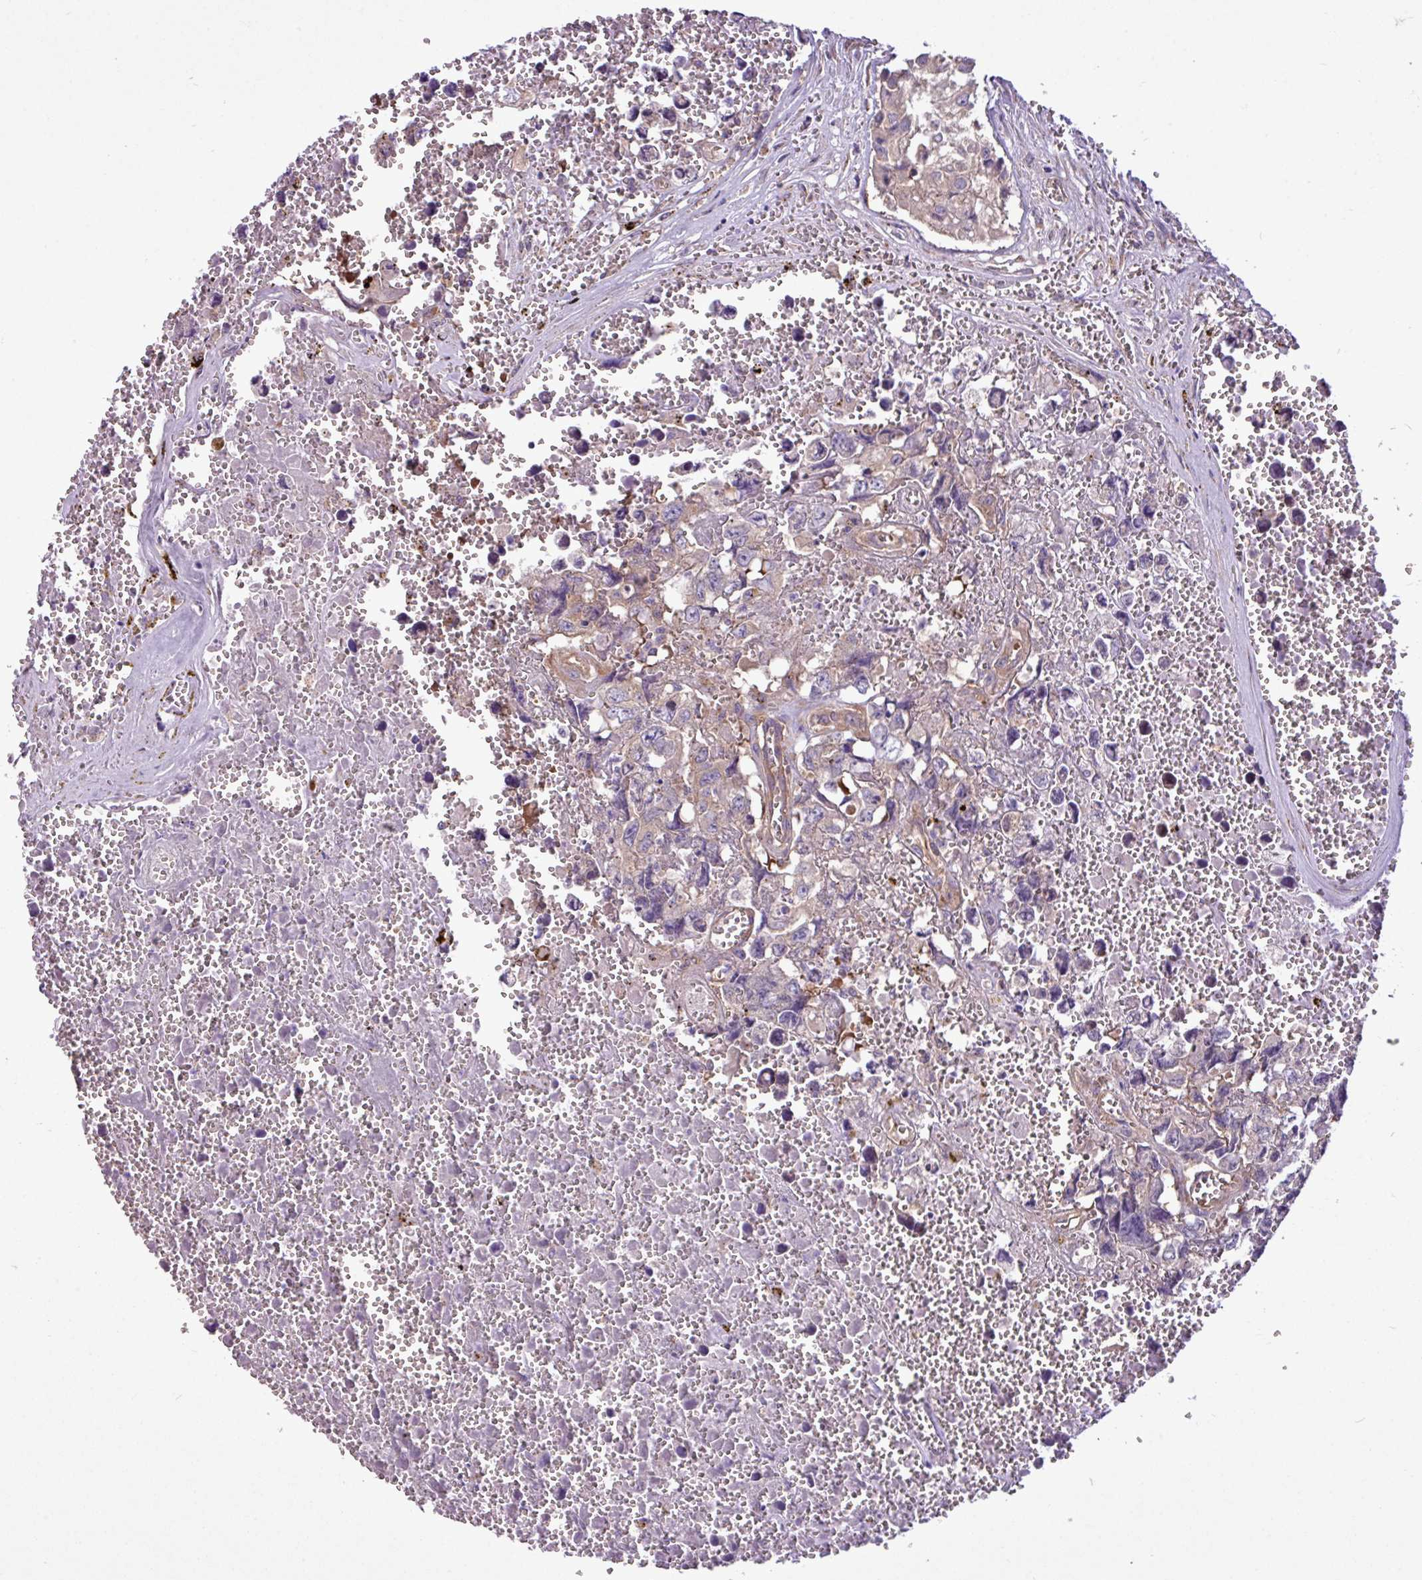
{"staining": {"intensity": "weak", "quantity": ">75%", "location": "cytoplasmic/membranous"}, "tissue": "testis cancer", "cell_type": "Tumor cells", "image_type": "cancer", "snomed": [{"axis": "morphology", "description": "Carcinoma, Embryonal, NOS"}, {"axis": "topography", "description": "Testis"}], "caption": "Immunohistochemistry of human embryonal carcinoma (testis) displays low levels of weak cytoplasmic/membranous positivity in about >75% of tumor cells. (DAB (3,3'-diaminobenzidine) IHC with brightfield microscopy, high magnification).", "gene": "MROH2A", "patient": {"sex": "male", "age": 31}}